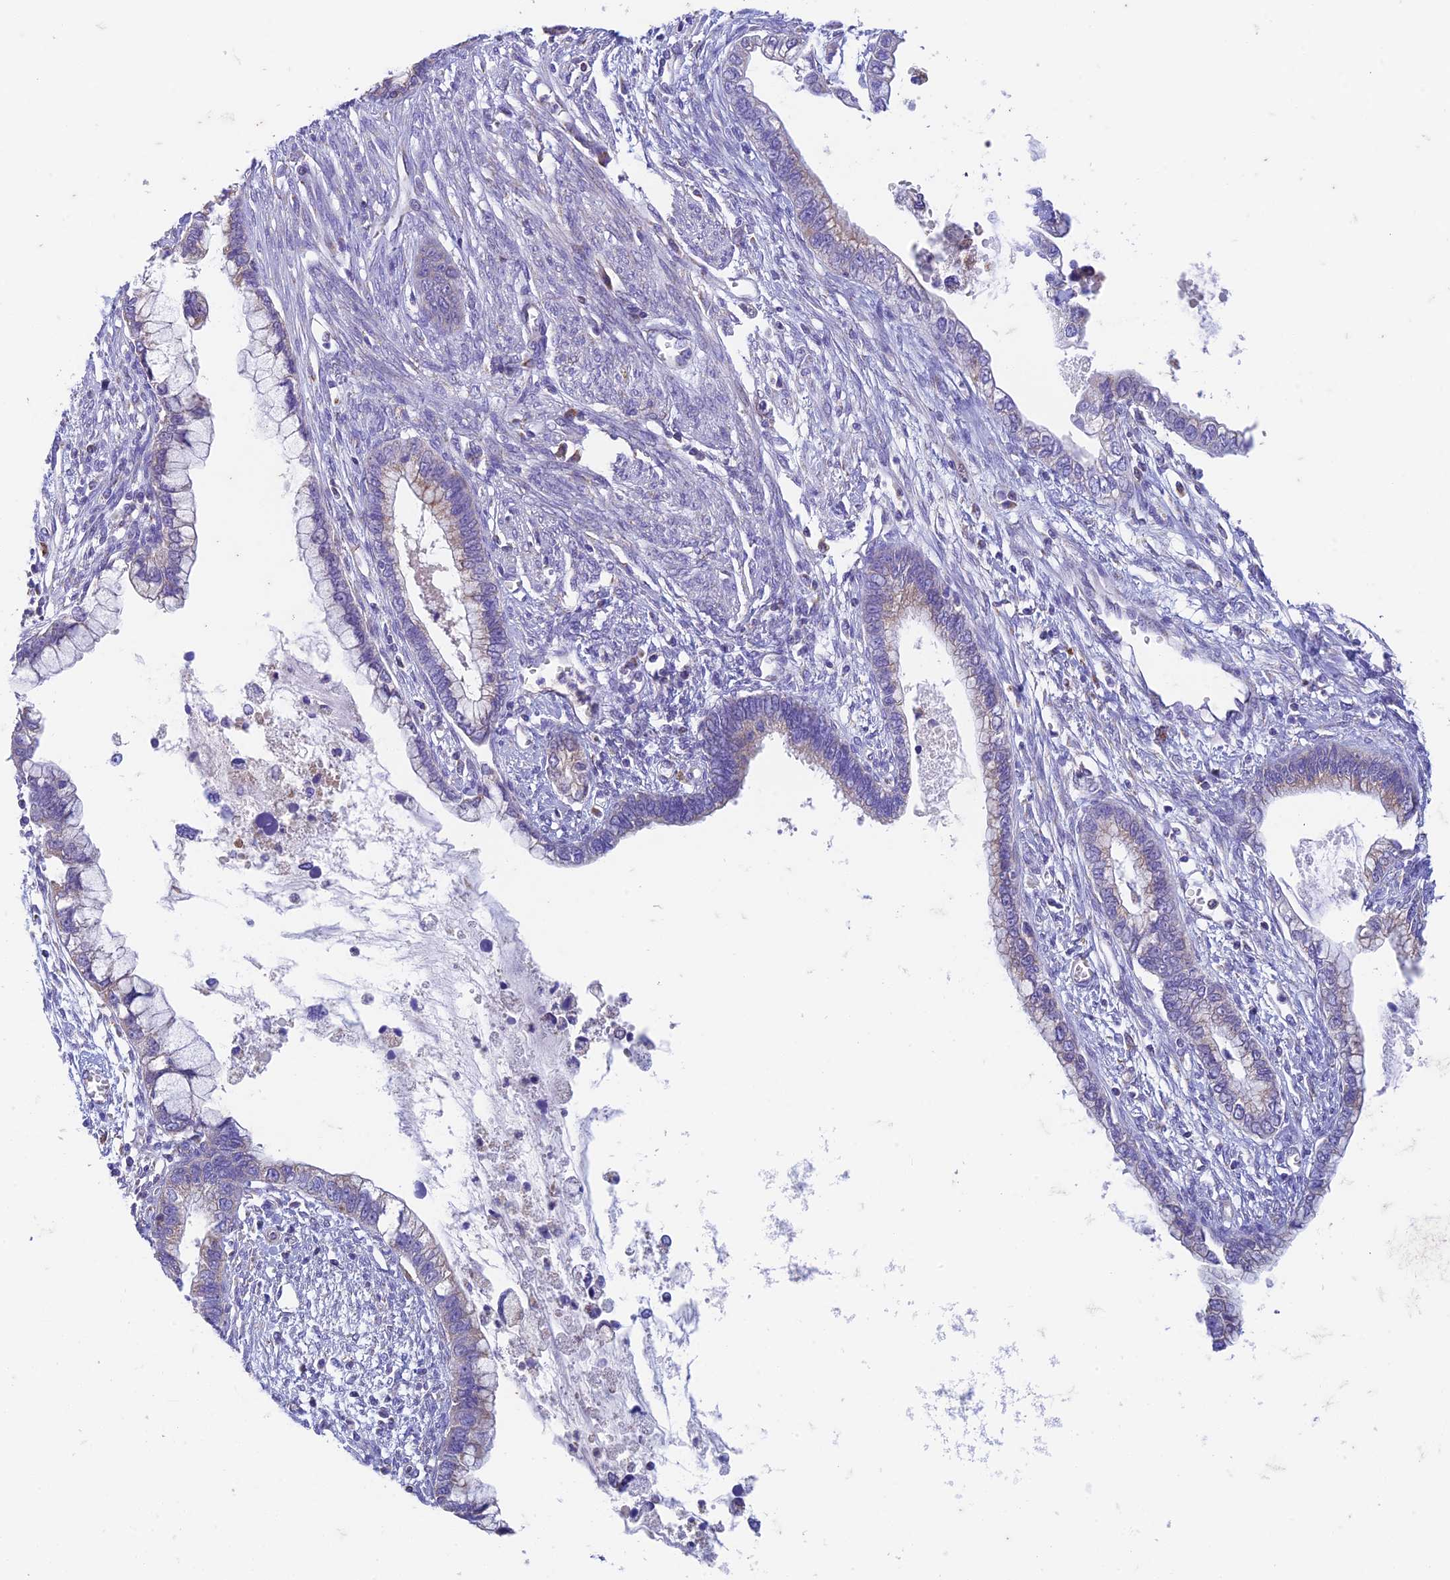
{"staining": {"intensity": "weak", "quantity": "<25%", "location": "cytoplasmic/membranous"}, "tissue": "cervical cancer", "cell_type": "Tumor cells", "image_type": "cancer", "snomed": [{"axis": "morphology", "description": "Adenocarcinoma, NOS"}, {"axis": "topography", "description": "Cervix"}], "caption": "DAB immunohistochemical staining of human cervical adenocarcinoma shows no significant staining in tumor cells. Nuclei are stained in blue.", "gene": "ZNF181", "patient": {"sex": "female", "age": 44}}